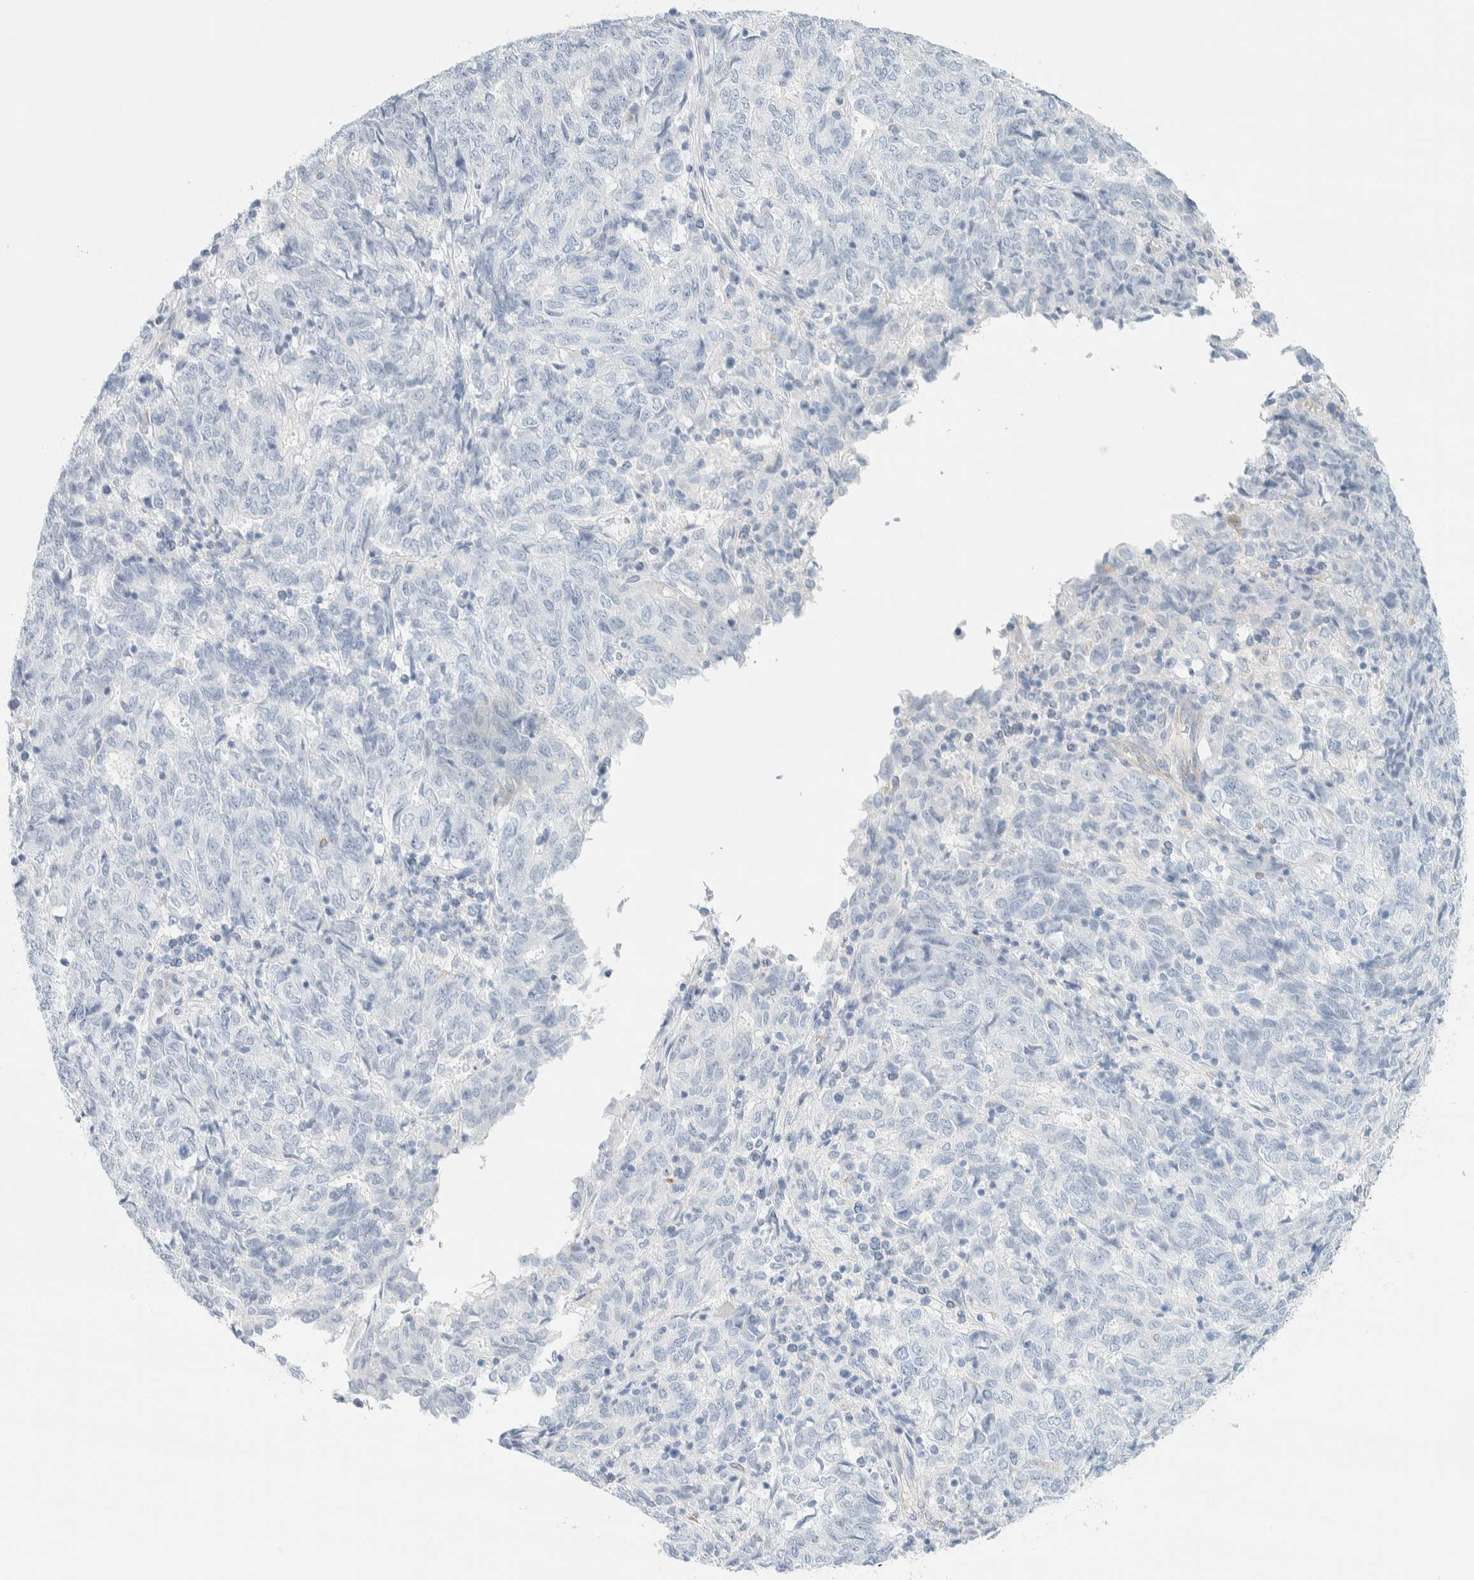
{"staining": {"intensity": "negative", "quantity": "none", "location": "none"}, "tissue": "endometrial cancer", "cell_type": "Tumor cells", "image_type": "cancer", "snomed": [{"axis": "morphology", "description": "Adenocarcinoma, NOS"}, {"axis": "topography", "description": "Endometrium"}], "caption": "Tumor cells show no significant staining in adenocarcinoma (endometrial).", "gene": "ATCAY", "patient": {"sex": "female", "age": 80}}